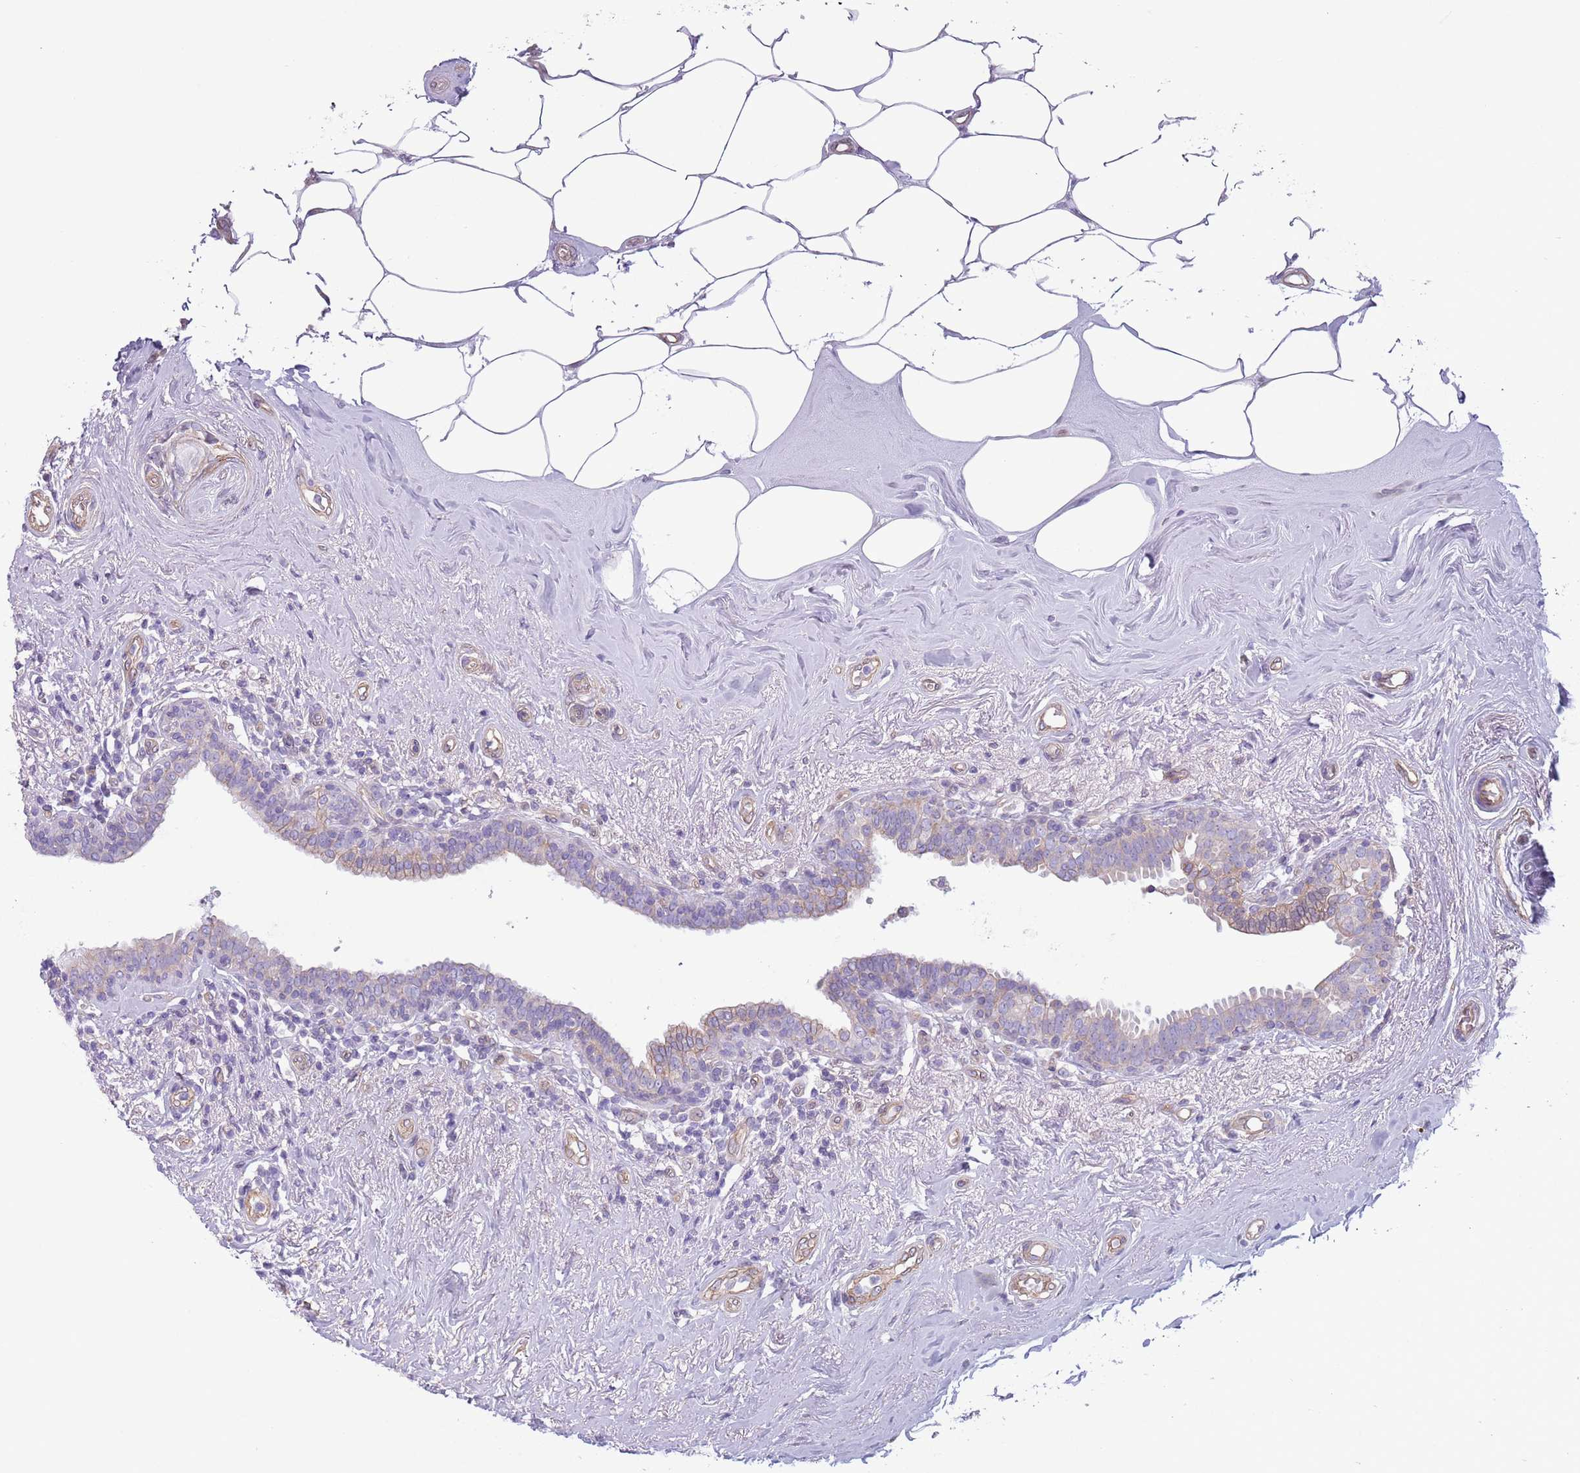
{"staining": {"intensity": "negative", "quantity": "none", "location": "none"}, "tissue": "breast cancer", "cell_type": "Tumor cells", "image_type": "cancer", "snomed": [{"axis": "morphology", "description": "Duct carcinoma"}, {"axis": "topography", "description": "Breast"}], "caption": "High magnification brightfield microscopy of breast cancer stained with DAB (brown) and counterstained with hematoxylin (blue): tumor cells show no significant staining. (DAB (3,3'-diaminobenzidine) immunohistochemistry, high magnification).", "gene": "RBP3", "patient": {"sex": "female", "age": 73}}